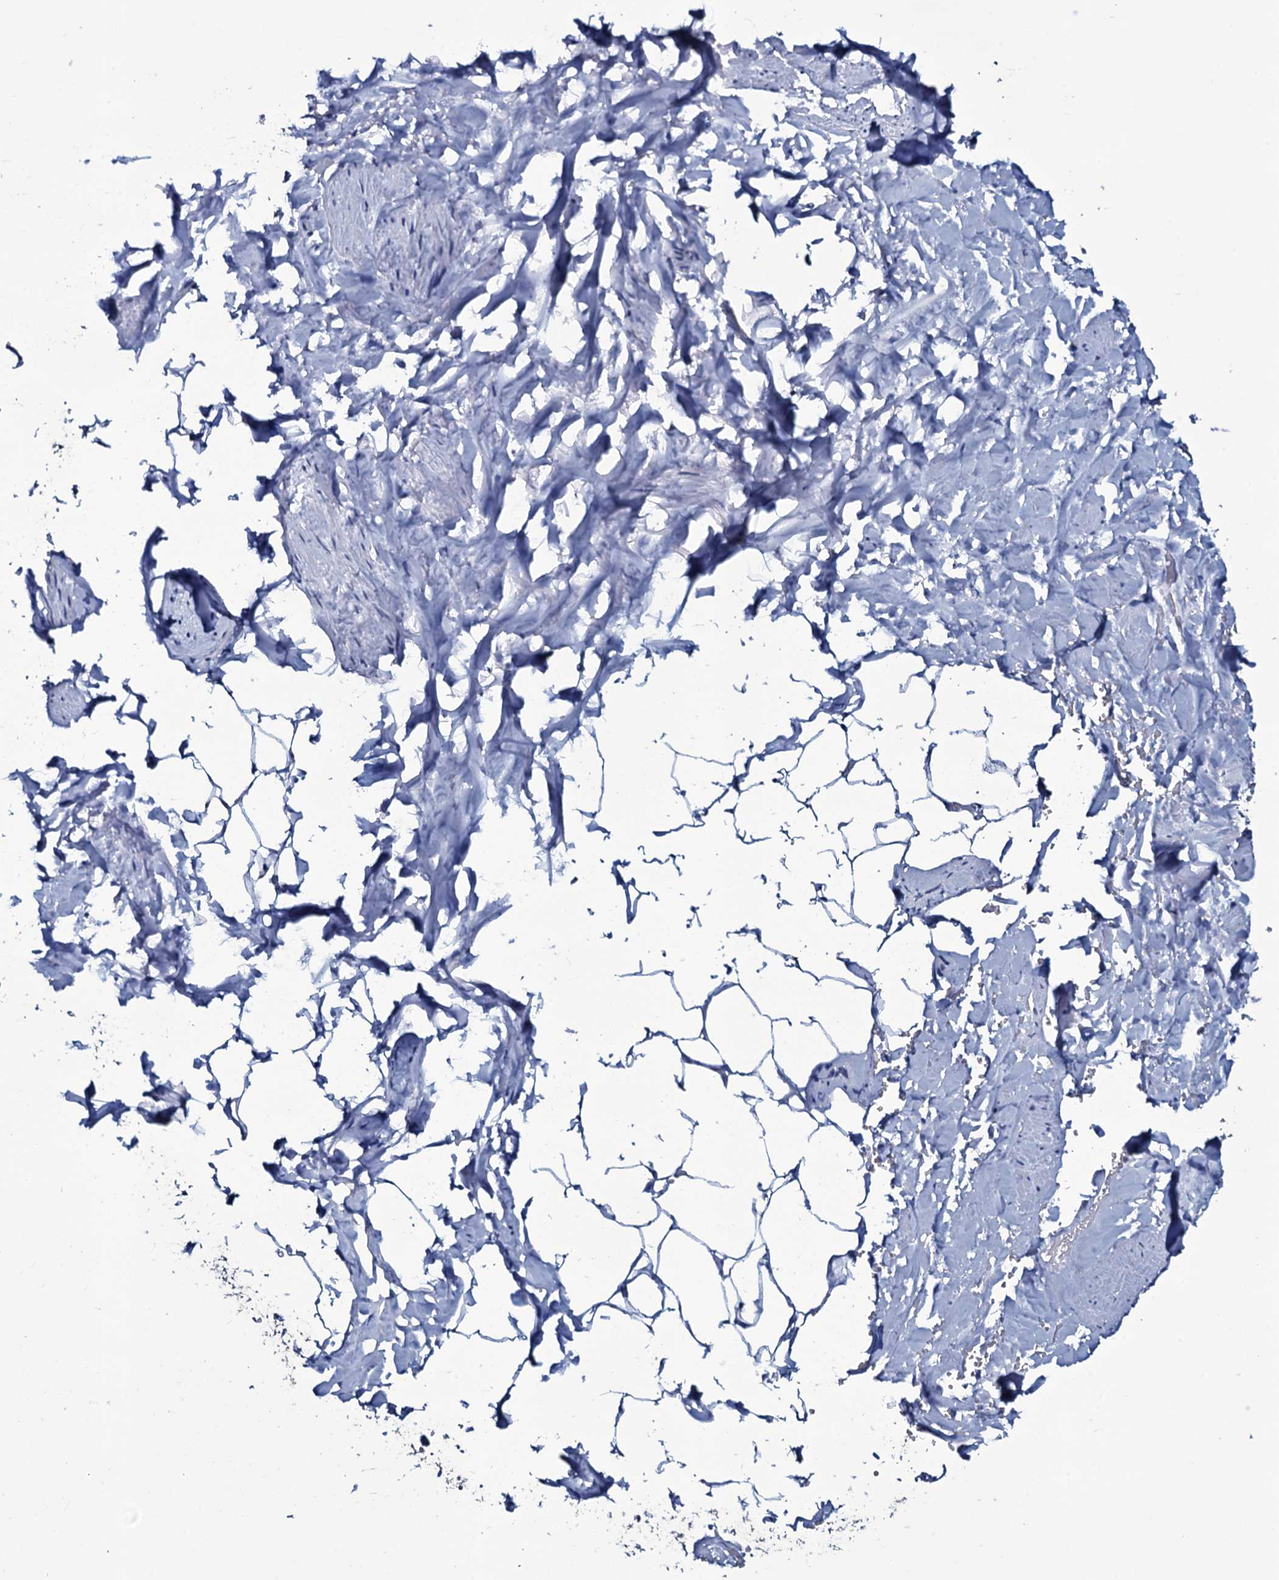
{"staining": {"intensity": "moderate", "quantity": "25%-75%", "location": "nuclear"}, "tissue": "adipose tissue", "cell_type": "Adipocytes", "image_type": "normal", "snomed": [{"axis": "morphology", "description": "Normal tissue, NOS"}, {"axis": "morphology", "description": "Adenocarcinoma, Low grade"}, {"axis": "topography", "description": "Prostate"}, {"axis": "topography", "description": "Peripheral nerve tissue"}], "caption": "Approximately 25%-75% of adipocytes in unremarkable human adipose tissue display moderate nuclear protein positivity as visualized by brown immunohistochemical staining.", "gene": "ZMIZ2", "patient": {"sex": "male", "age": 63}}